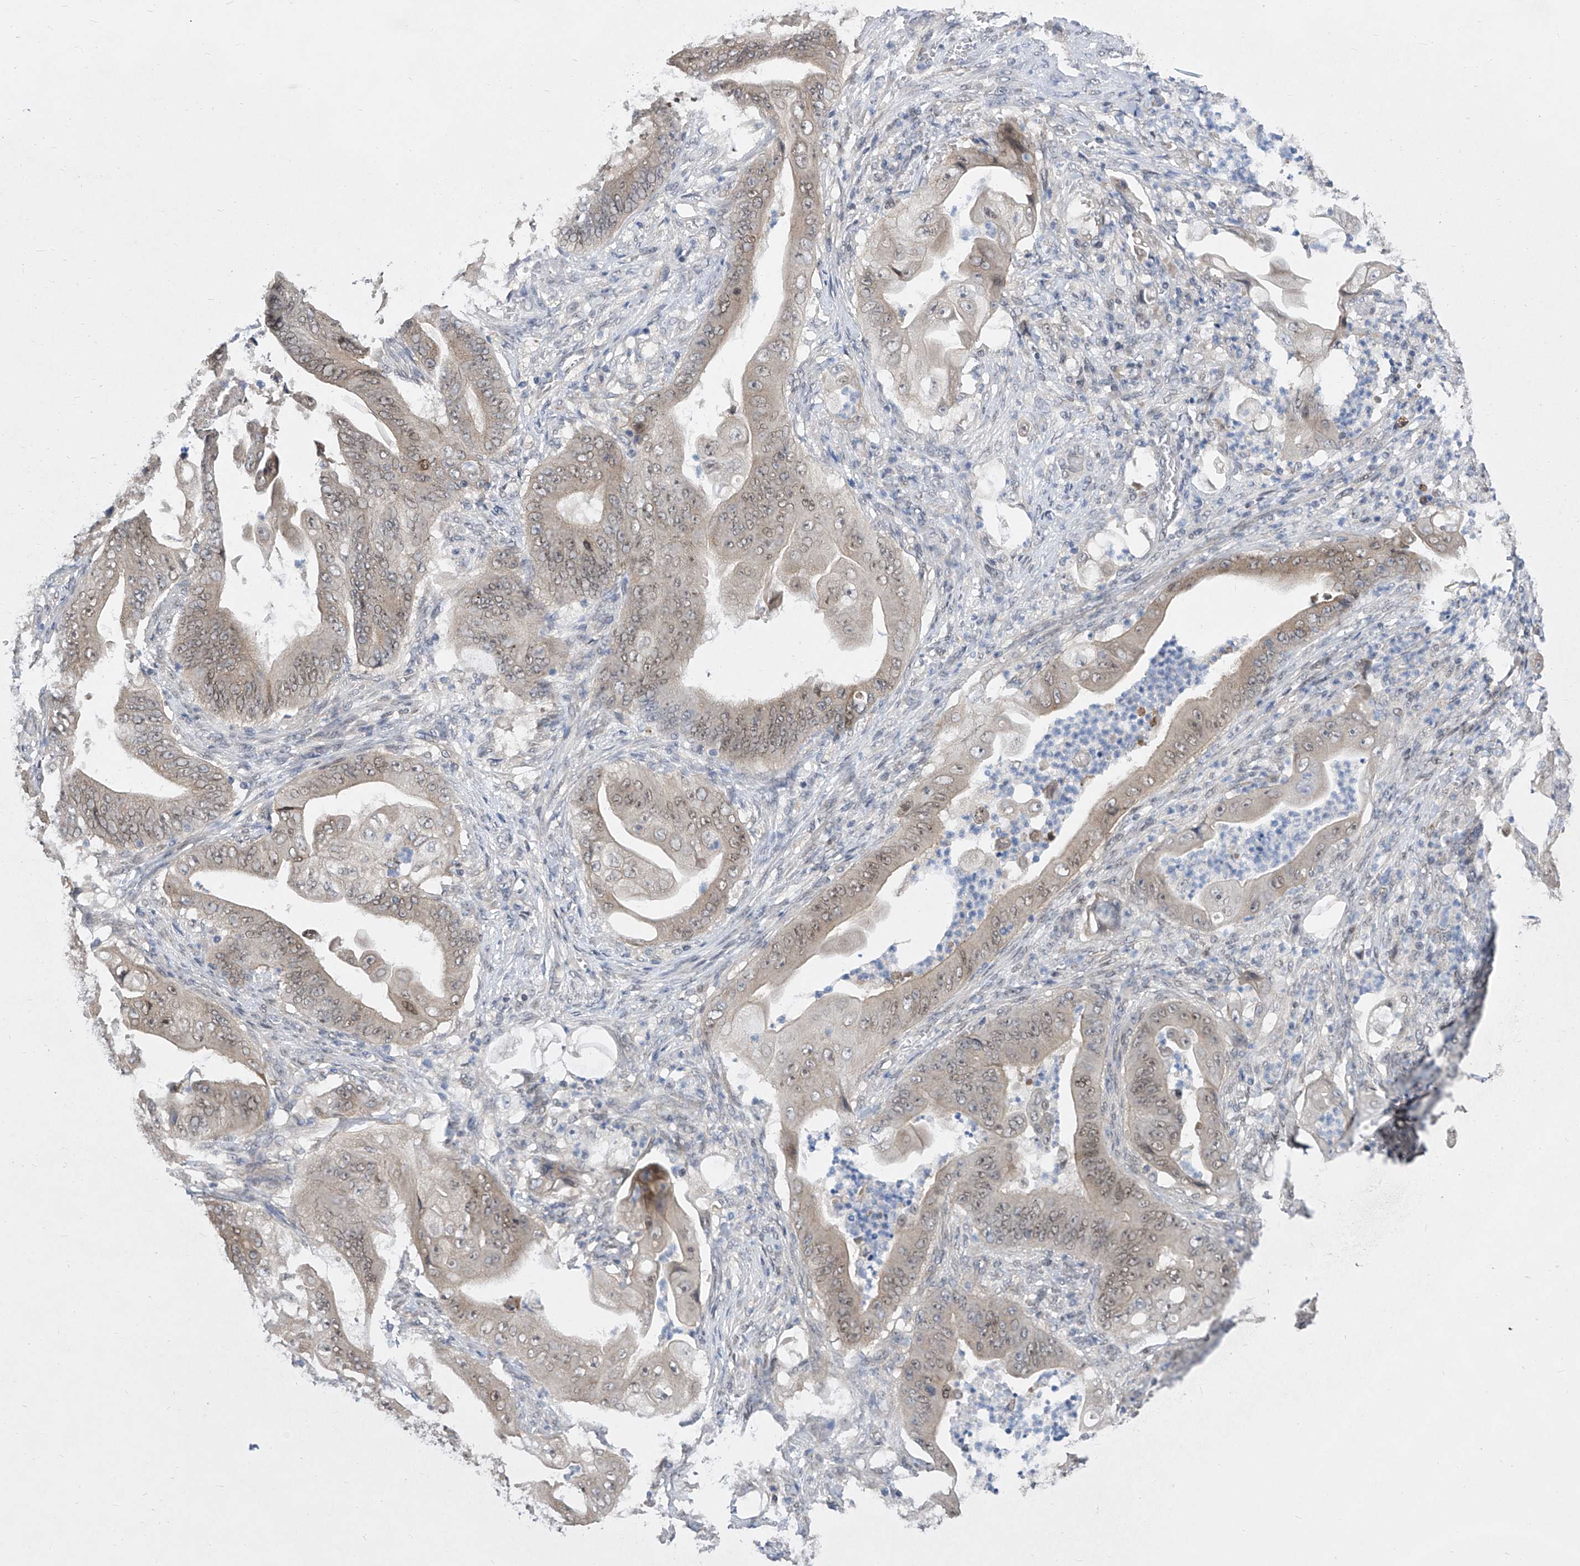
{"staining": {"intensity": "weak", "quantity": "25%-75%", "location": "cytoplasmic/membranous"}, "tissue": "stomach cancer", "cell_type": "Tumor cells", "image_type": "cancer", "snomed": [{"axis": "morphology", "description": "Adenocarcinoma, NOS"}, {"axis": "topography", "description": "Stomach"}], "caption": "Immunohistochemistry histopathology image of human stomach cancer (adenocarcinoma) stained for a protein (brown), which reveals low levels of weak cytoplasmic/membranous expression in approximately 25%-75% of tumor cells.", "gene": "CETN2", "patient": {"sex": "female", "age": 73}}